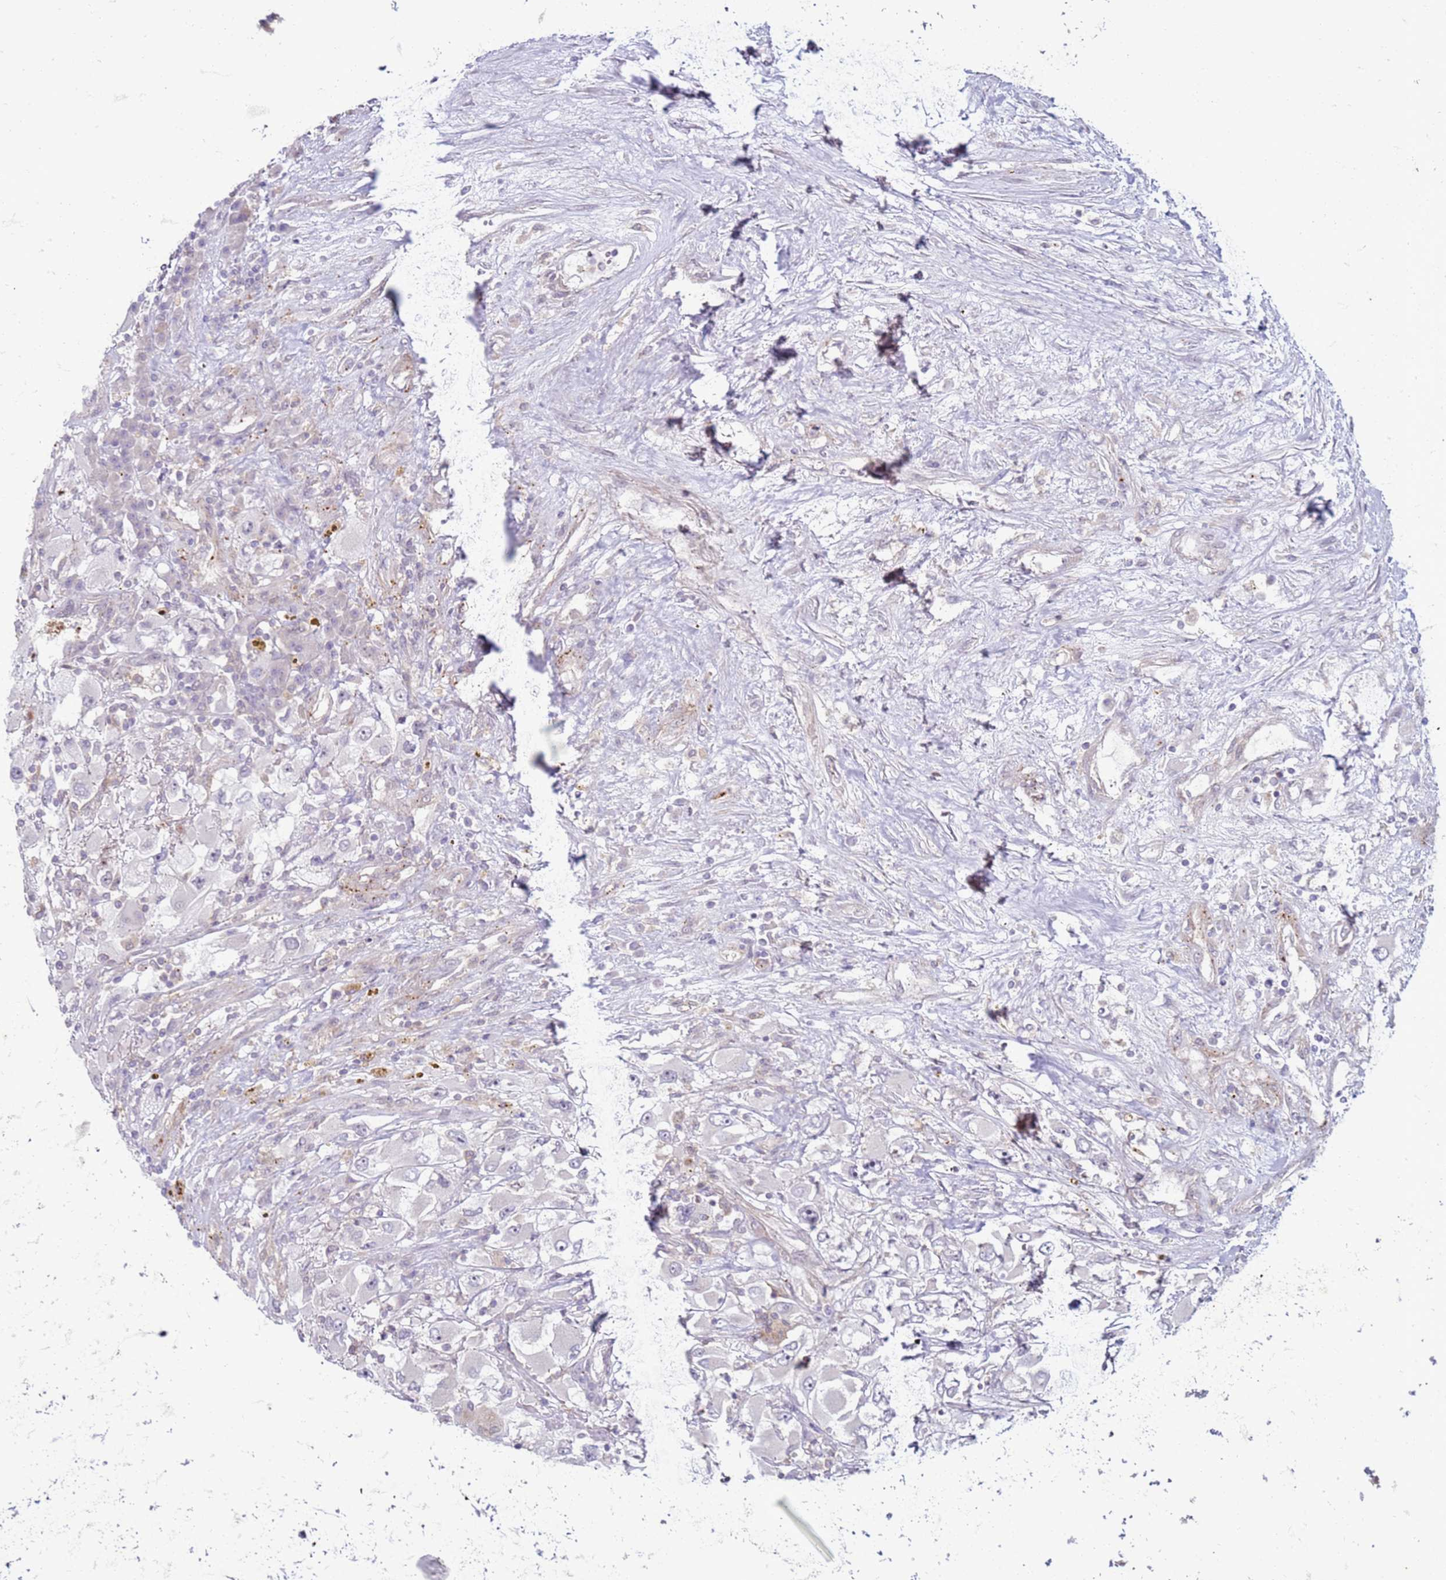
{"staining": {"intensity": "negative", "quantity": "none", "location": "none"}, "tissue": "renal cancer", "cell_type": "Tumor cells", "image_type": "cancer", "snomed": [{"axis": "morphology", "description": "Adenocarcinoma, NOS"}, {"axis": "topography", "description": "Kidney"}], "caption": "Tumor cells are negative for brown protein staining in adenocarcinoma (renal). Brightfield microscopy of immunohistochemistry (IHC) stained with DAB (3,3'-diaminobenzidine) (brown) and hematoxylin (blue), captured at high magnification.", "gene": "SLC15A3", "patient": {"sex": "female", "age": 52}}